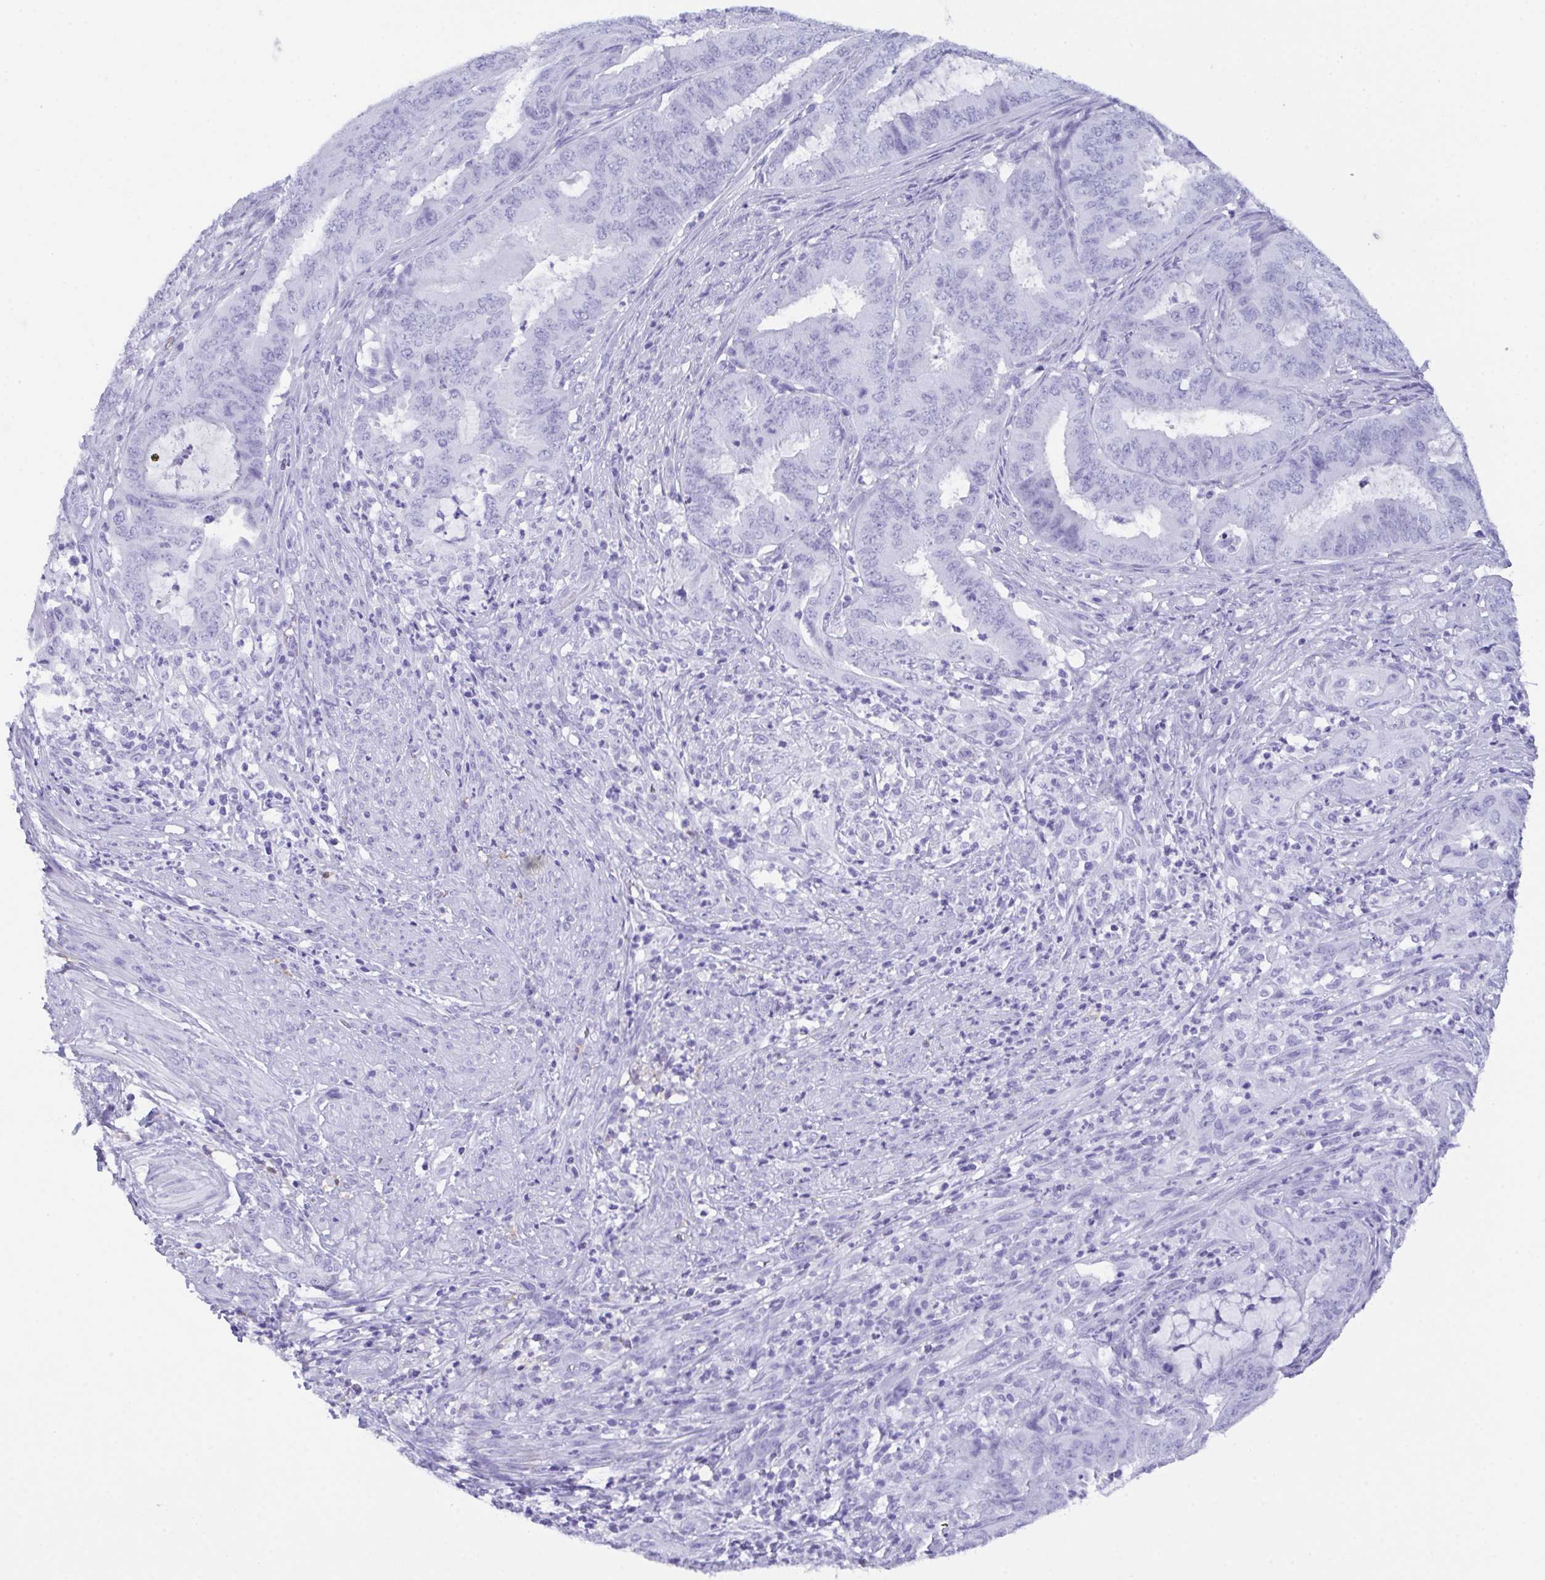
{"staining": {"intensity": "negative", "quantity": "none", "location": "none"}, "tissue": "endometrial cancer", "cell_type": "Tumor cells", "image_type": "cancer", "snomed": [{"axis": "morphology", "description": "Adenocarcinoma, NOS"}, {"axis": "topography", "description": "Endometrium"}], "caption": "High magnification brightfield microscopy of adenocarcinoma (endometrial) stained with DAB (3,3'-diaminobenzidine) (brown) and counterstained with hematoxylin (blue): tumor cells show no significant positivity. Brightfield microscopy of IHC stained with DAB (3,3'-diaminobenzidine) (brown) and hematoxylin (blue), captured at high magnification.", "gene": "ZNF850", "patient": {"sex": "female", "age": 51}}